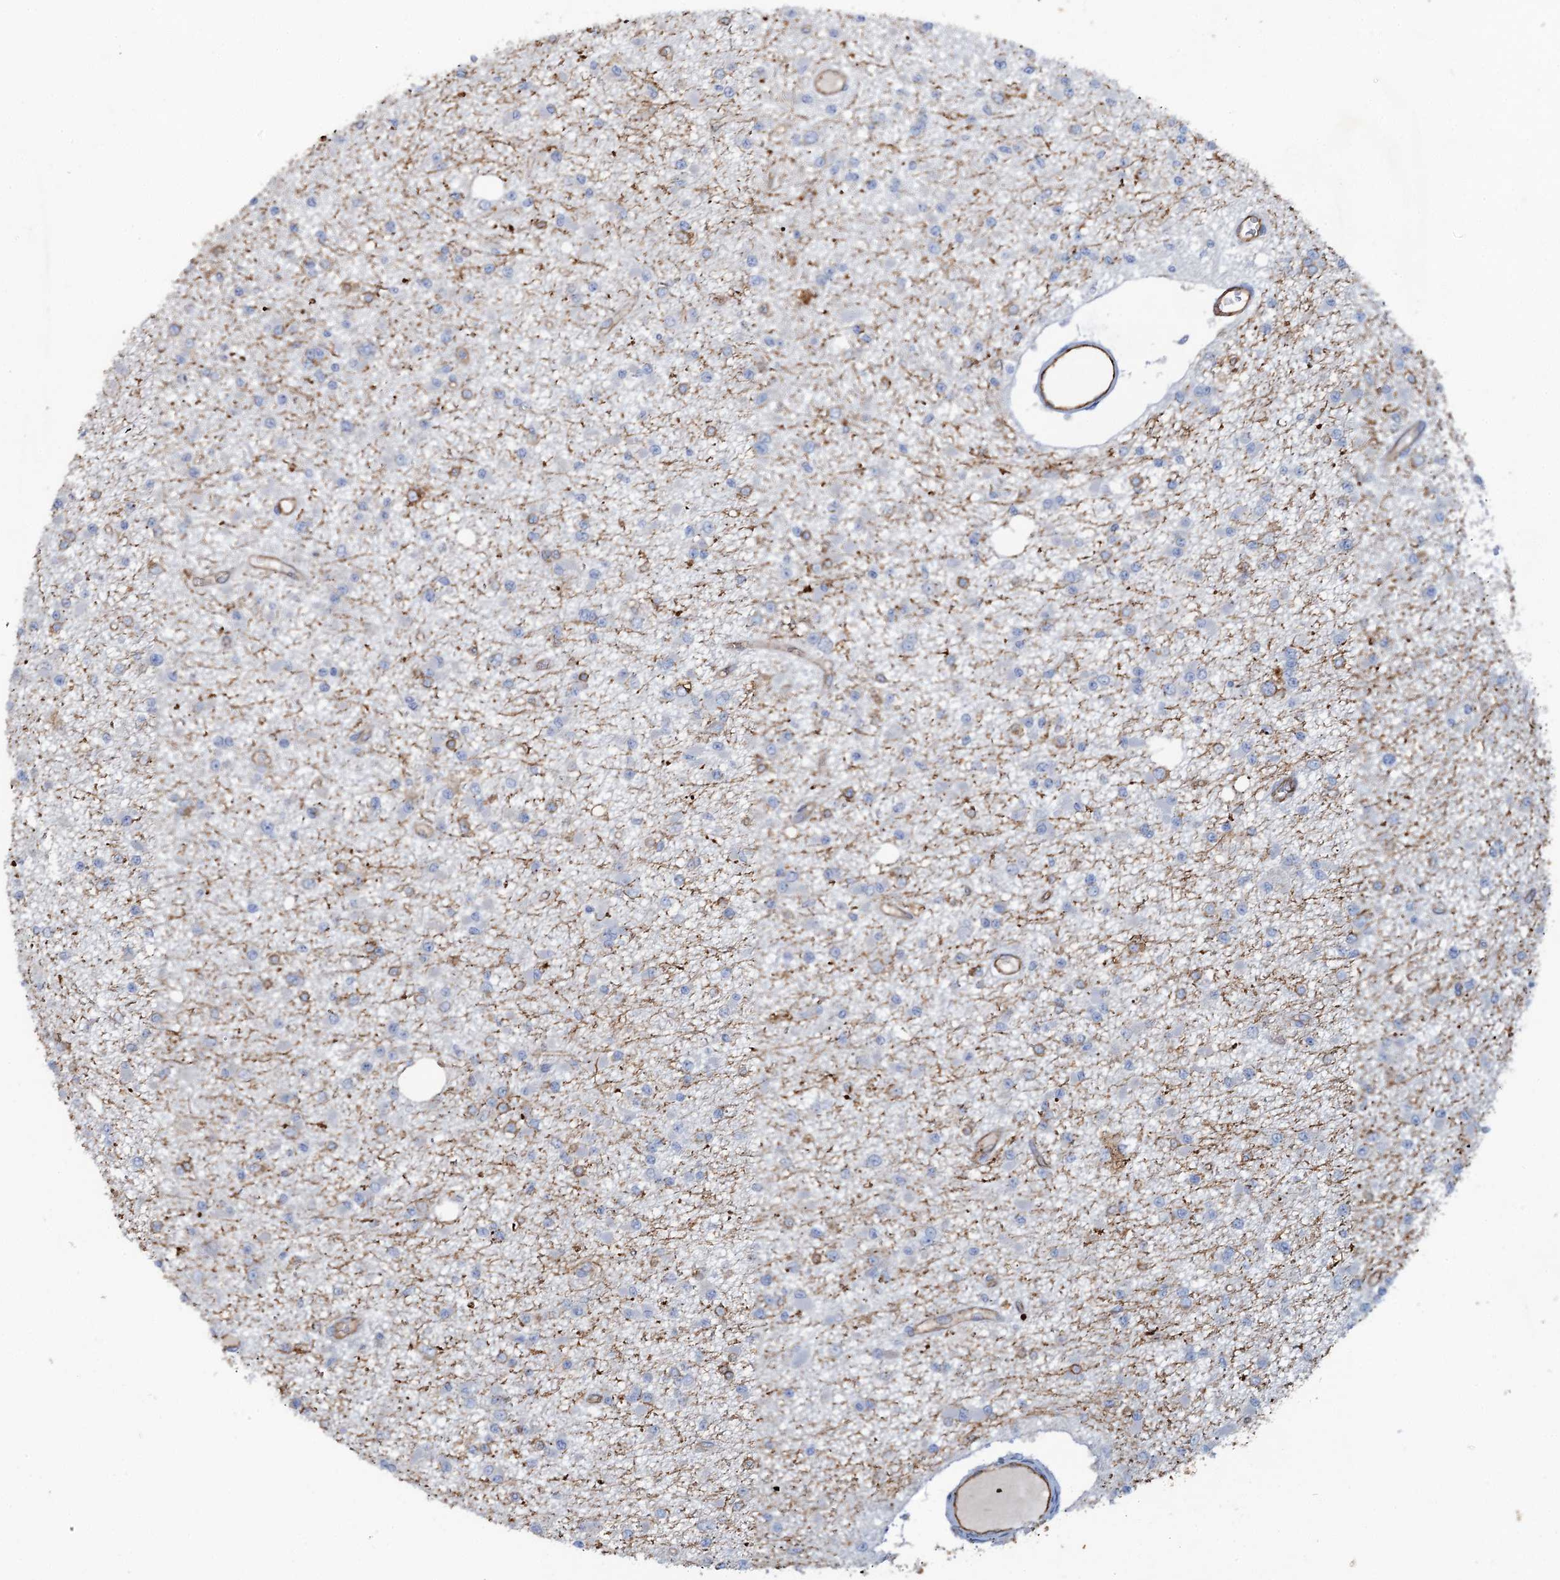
{"staining": {"intensity": "negative", "quantity": "none", "location": "none"}, "tissue": "glioma", "cell_type": "Tumor cells", "image_type": "cancer", "snomed": [{"axis": "morphology", "description": "Glioma, malignant, Low grade"}, {"axis": "topography", "description": "Brain"}], "caption": "An immunohistochemistry histopathology image of low-grade glioma (malignant) is shown. There is no staining in tumor cells of low-grade glioma (malignant).", "gene": "PLLP", "patient": {"sex": "female", "age": 22}}